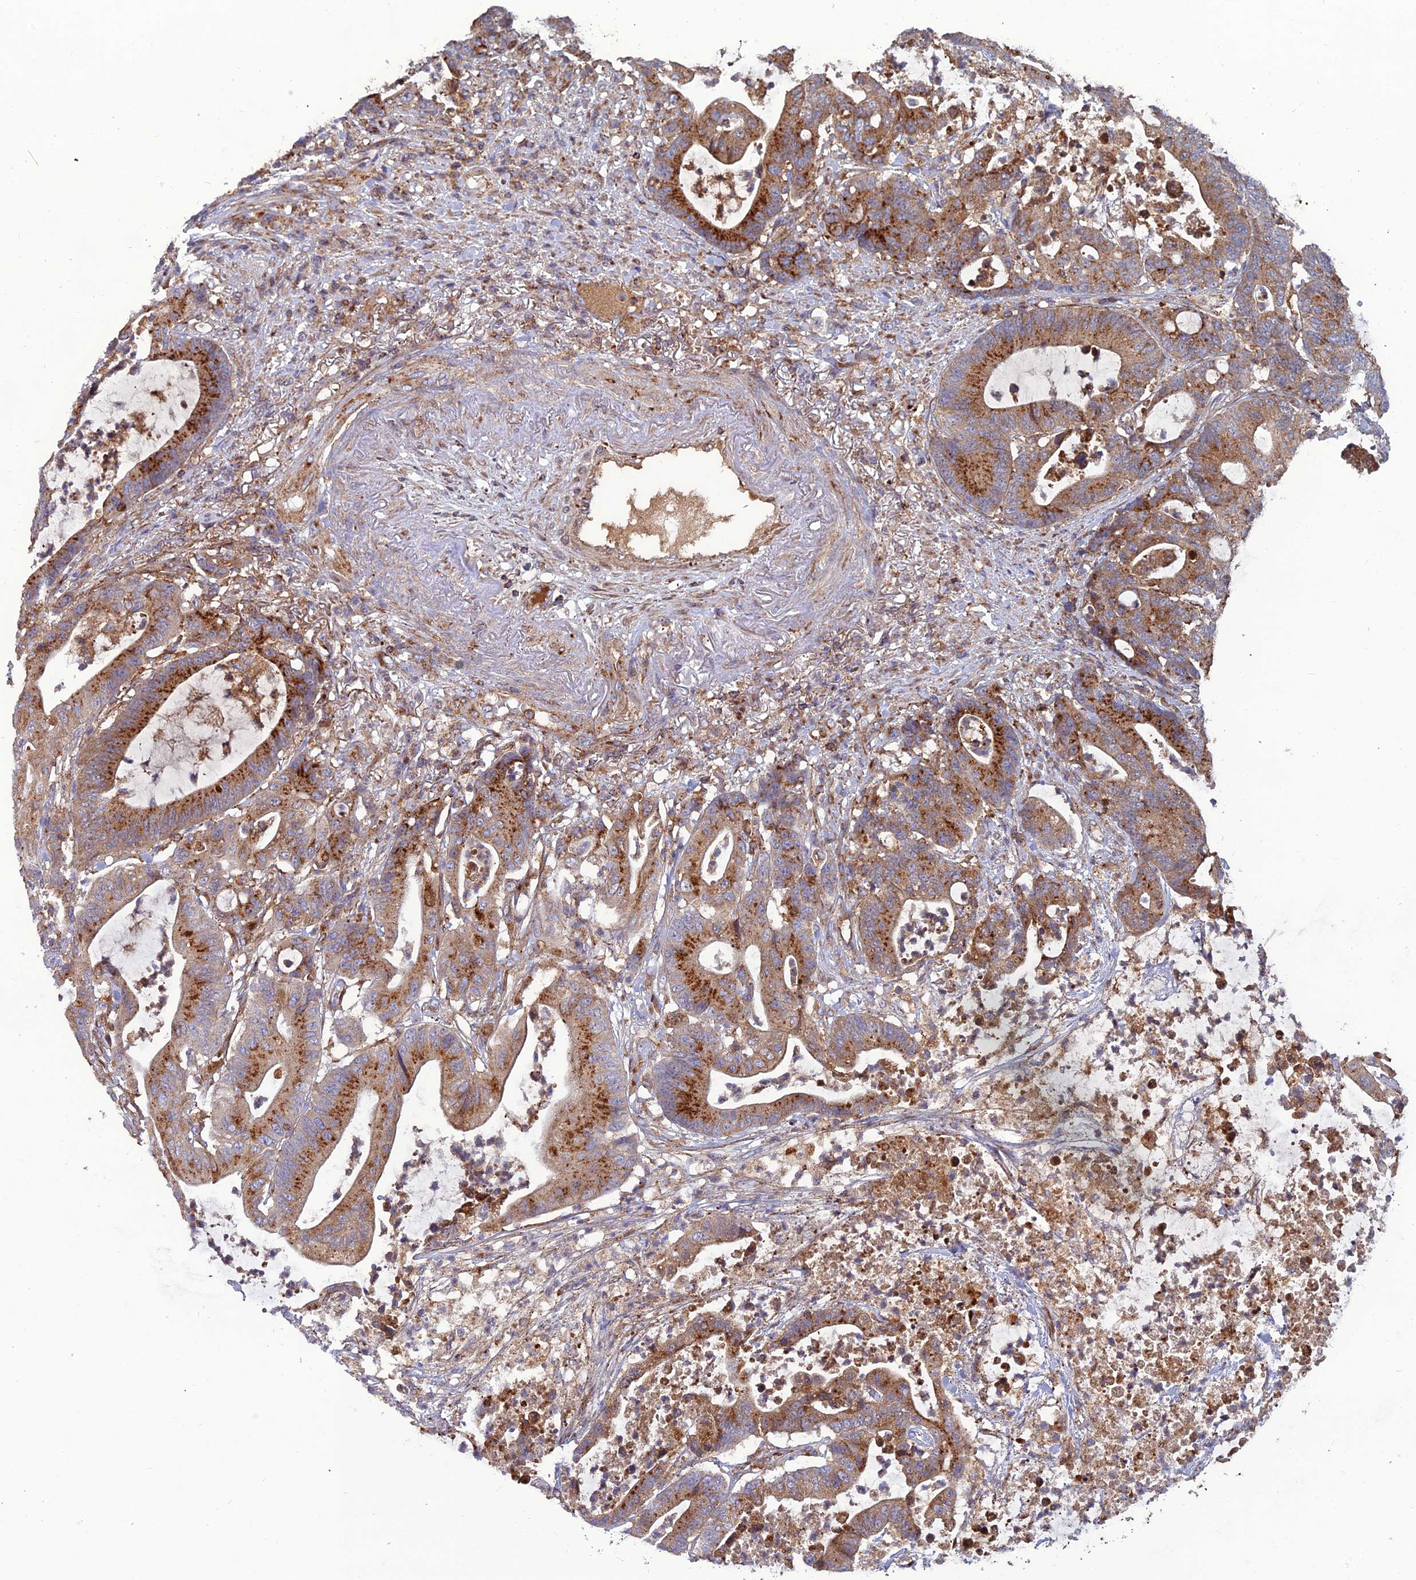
{"staining": {"intensity": "strong", "quantity": ">75%", "location": "cytoplasmic/membranous"}, "tissue": "colorectal cancer", "cell_type": "Tumor cells", "image_type": "cancer", "snomed": [{"axis": "morphology", "description": "Adenocarcinoma, NOS"}, {"axis": "topography", "description": "Colon"}], "caption": "IHC (DAB (3,3'-diaminobenzidine)) staining of adenocarcinoma (colorectal) exhibits strong cytoplasmic/membranous protein positivity in approximately >75% of tumor cells.", "gene": "LNPEP", "patient": {"sex": "female", "age": 84}}